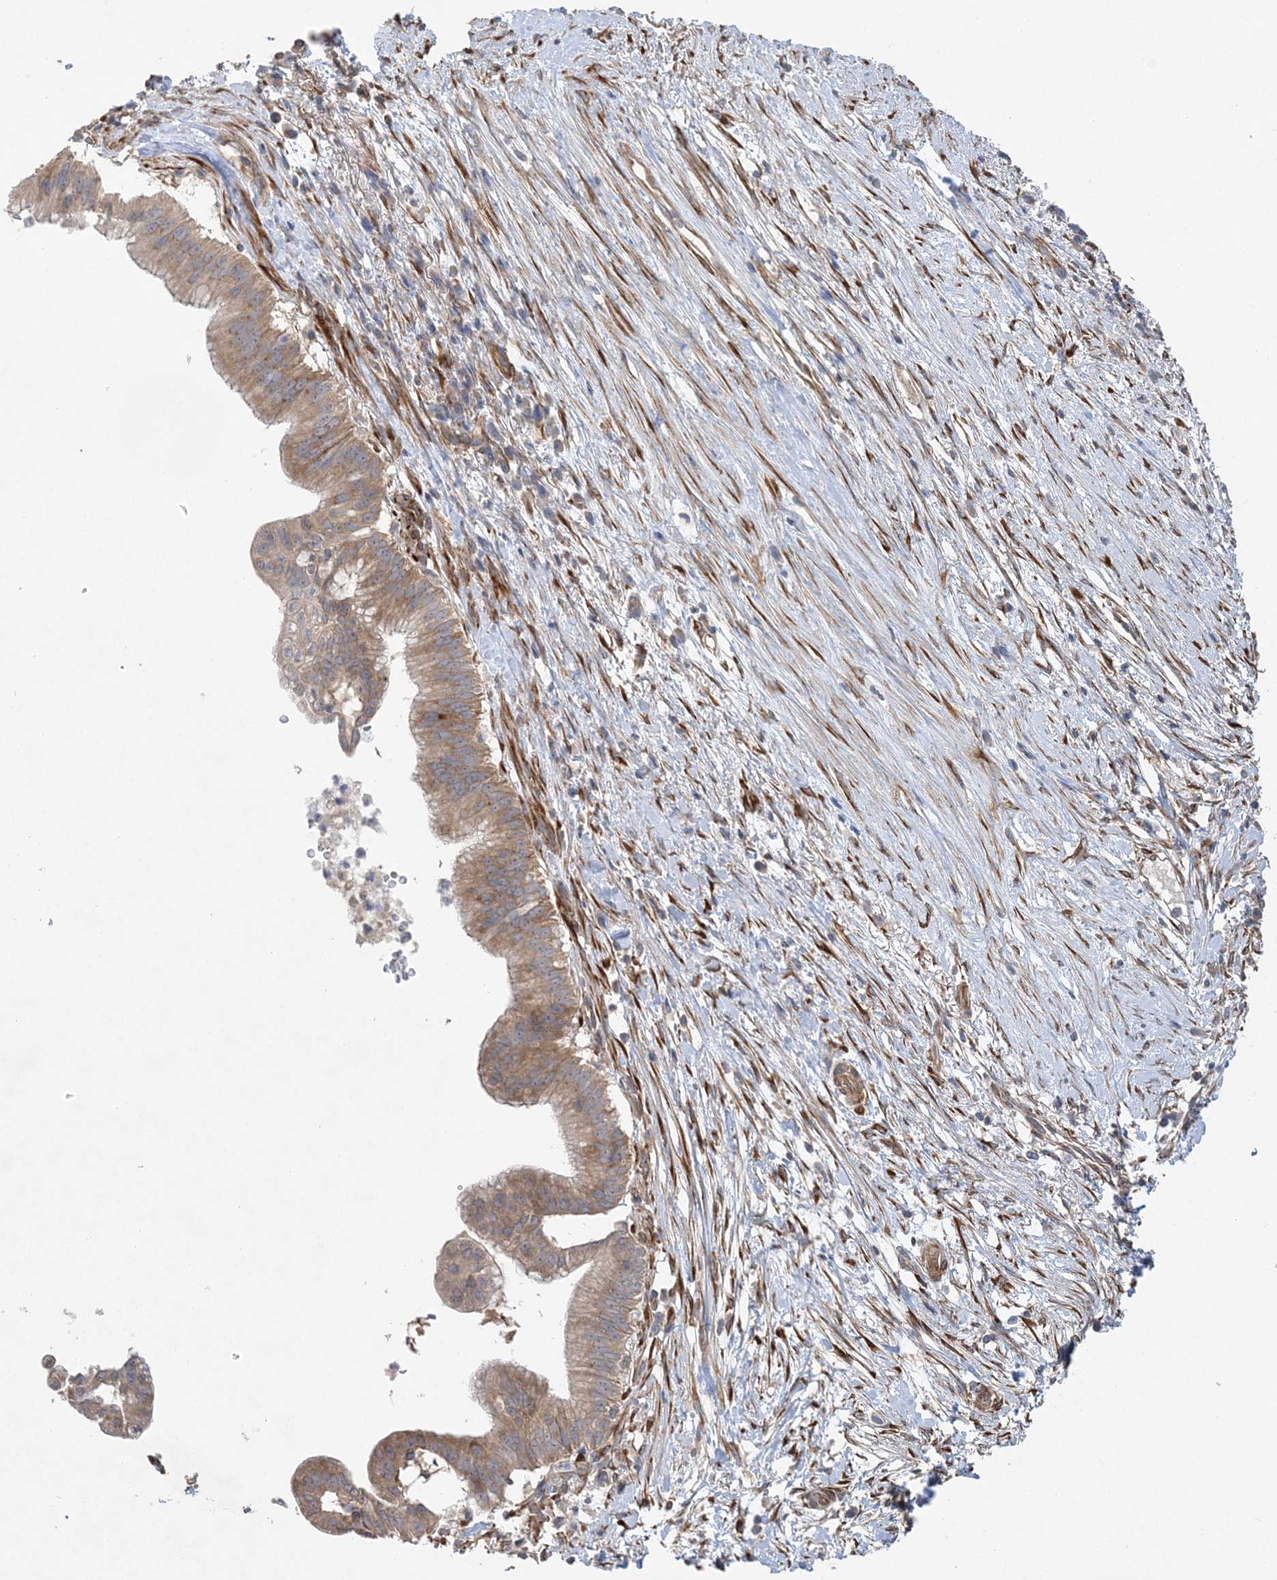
{"staining": {"intensity": "moderate", "quantity": ">75%", "location": "cytoplasmic/membranous"}, "tissue": "pancreatic cancer", "cell_type": "Tumor cells", "image_type": "cancer", "snomed": [{"axis": "morphology", "description": "Adenocarcinoma, NOS"}, {"axis": "topography", "description": "Pancreas"}], "caption": "The immunohistochemical stain labels moderate cytoplasmic/membranous positivity in tumor cells of adenocarcinoma (pancreatic) tissue.", "gene": "MAP4K5", "patient": {"sex": "male", "age": 68}}